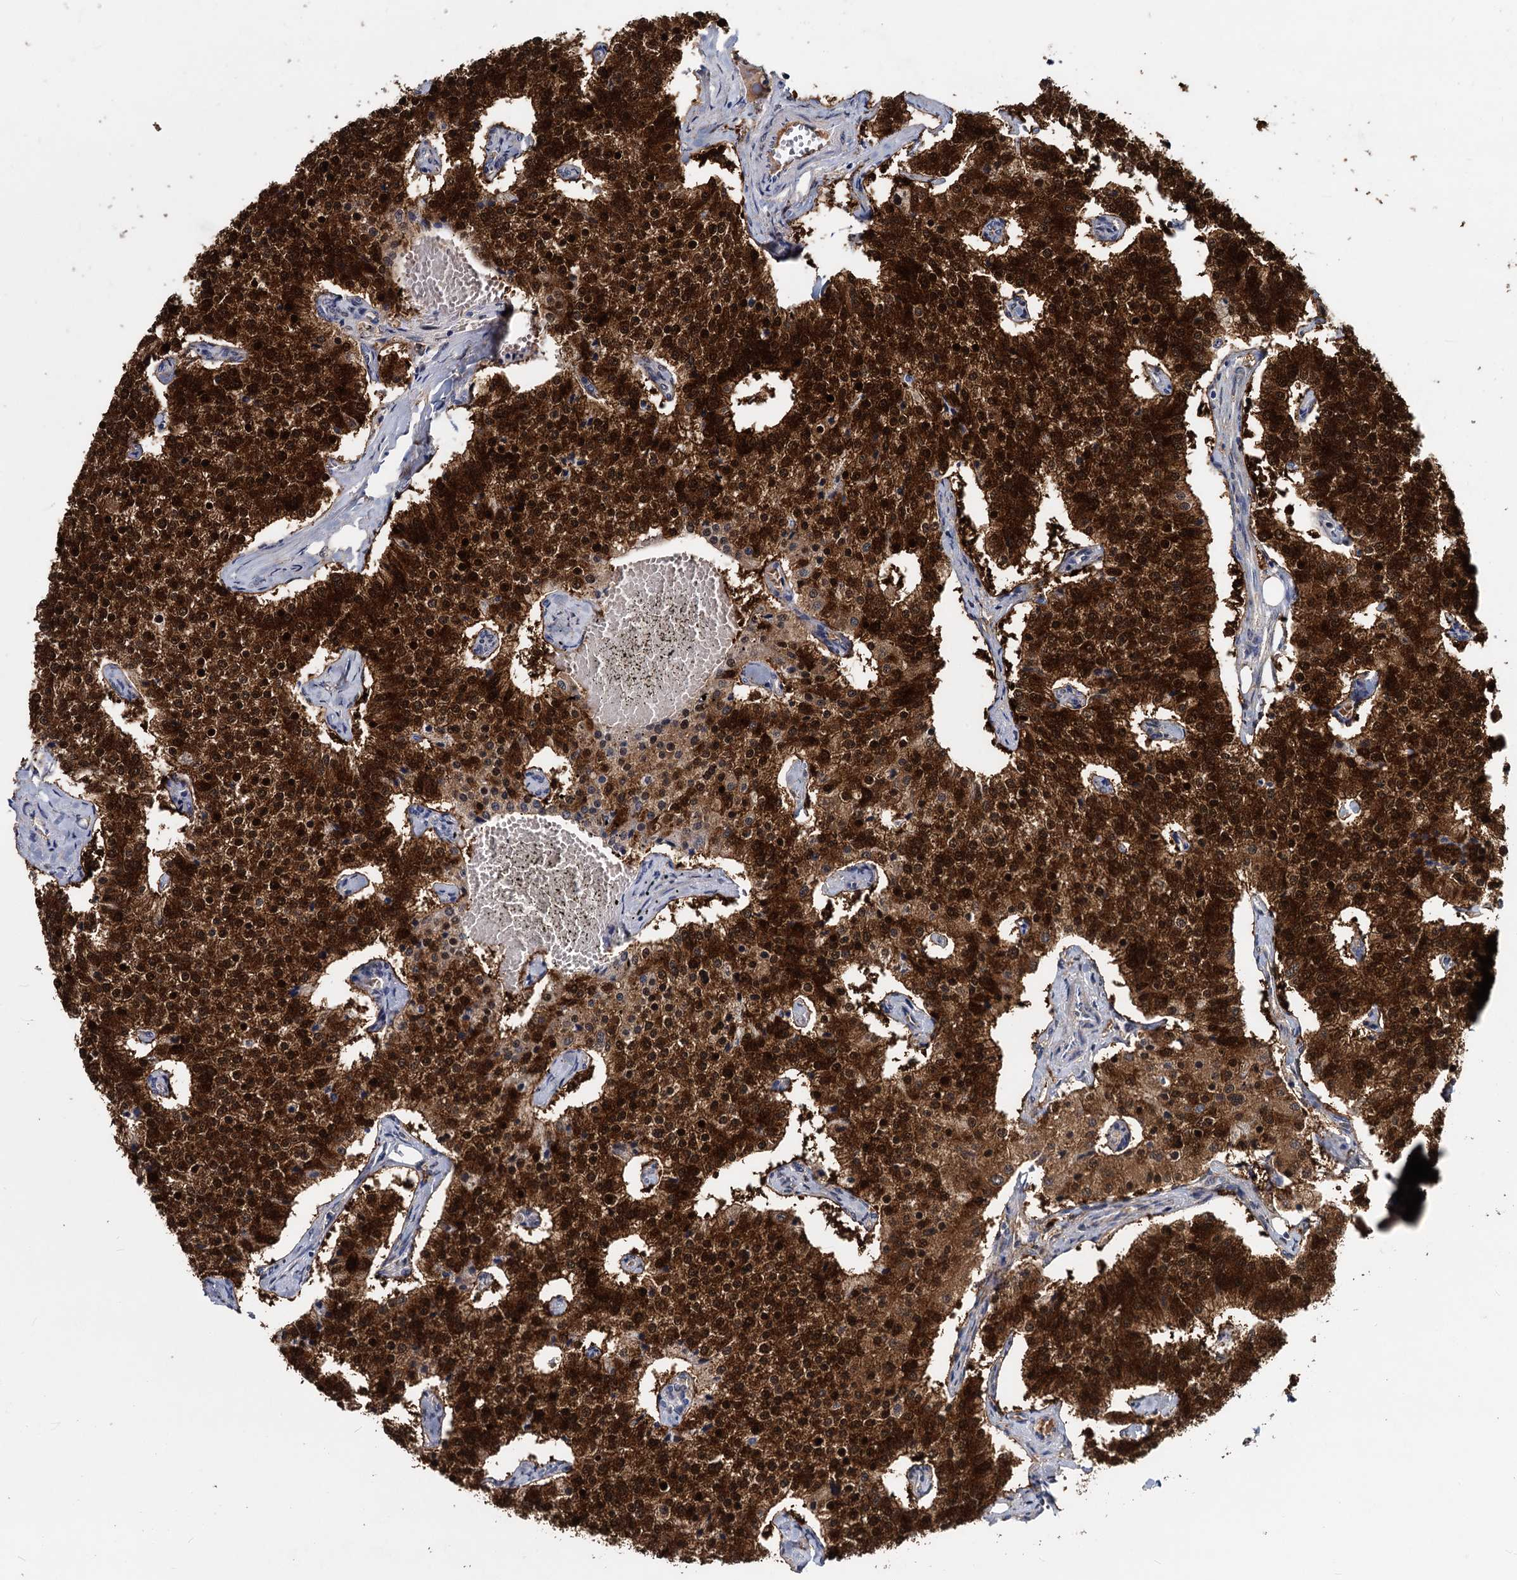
{"staining": {"intensity": "strong", "quantity": ">75%", "location": "cytoplasmic/membranous,nuclear"}, "tissue": "carcinoid", "cell_type": "Tumor cells", "image_type": "cancer", "snomed": [{"axis": "morphology", "description": "Carcinoid, malignant, NOS"}, {"axis": "topography", "description": "Colon"}], "caption": "Protein staining reveals strong cytoplasmic/membranous and nuclear positivity in about >75% of tumor cells in carcinoid (malignant).", "gene": "GSTM3", "patient": {"sex": "female", "age": 52}}